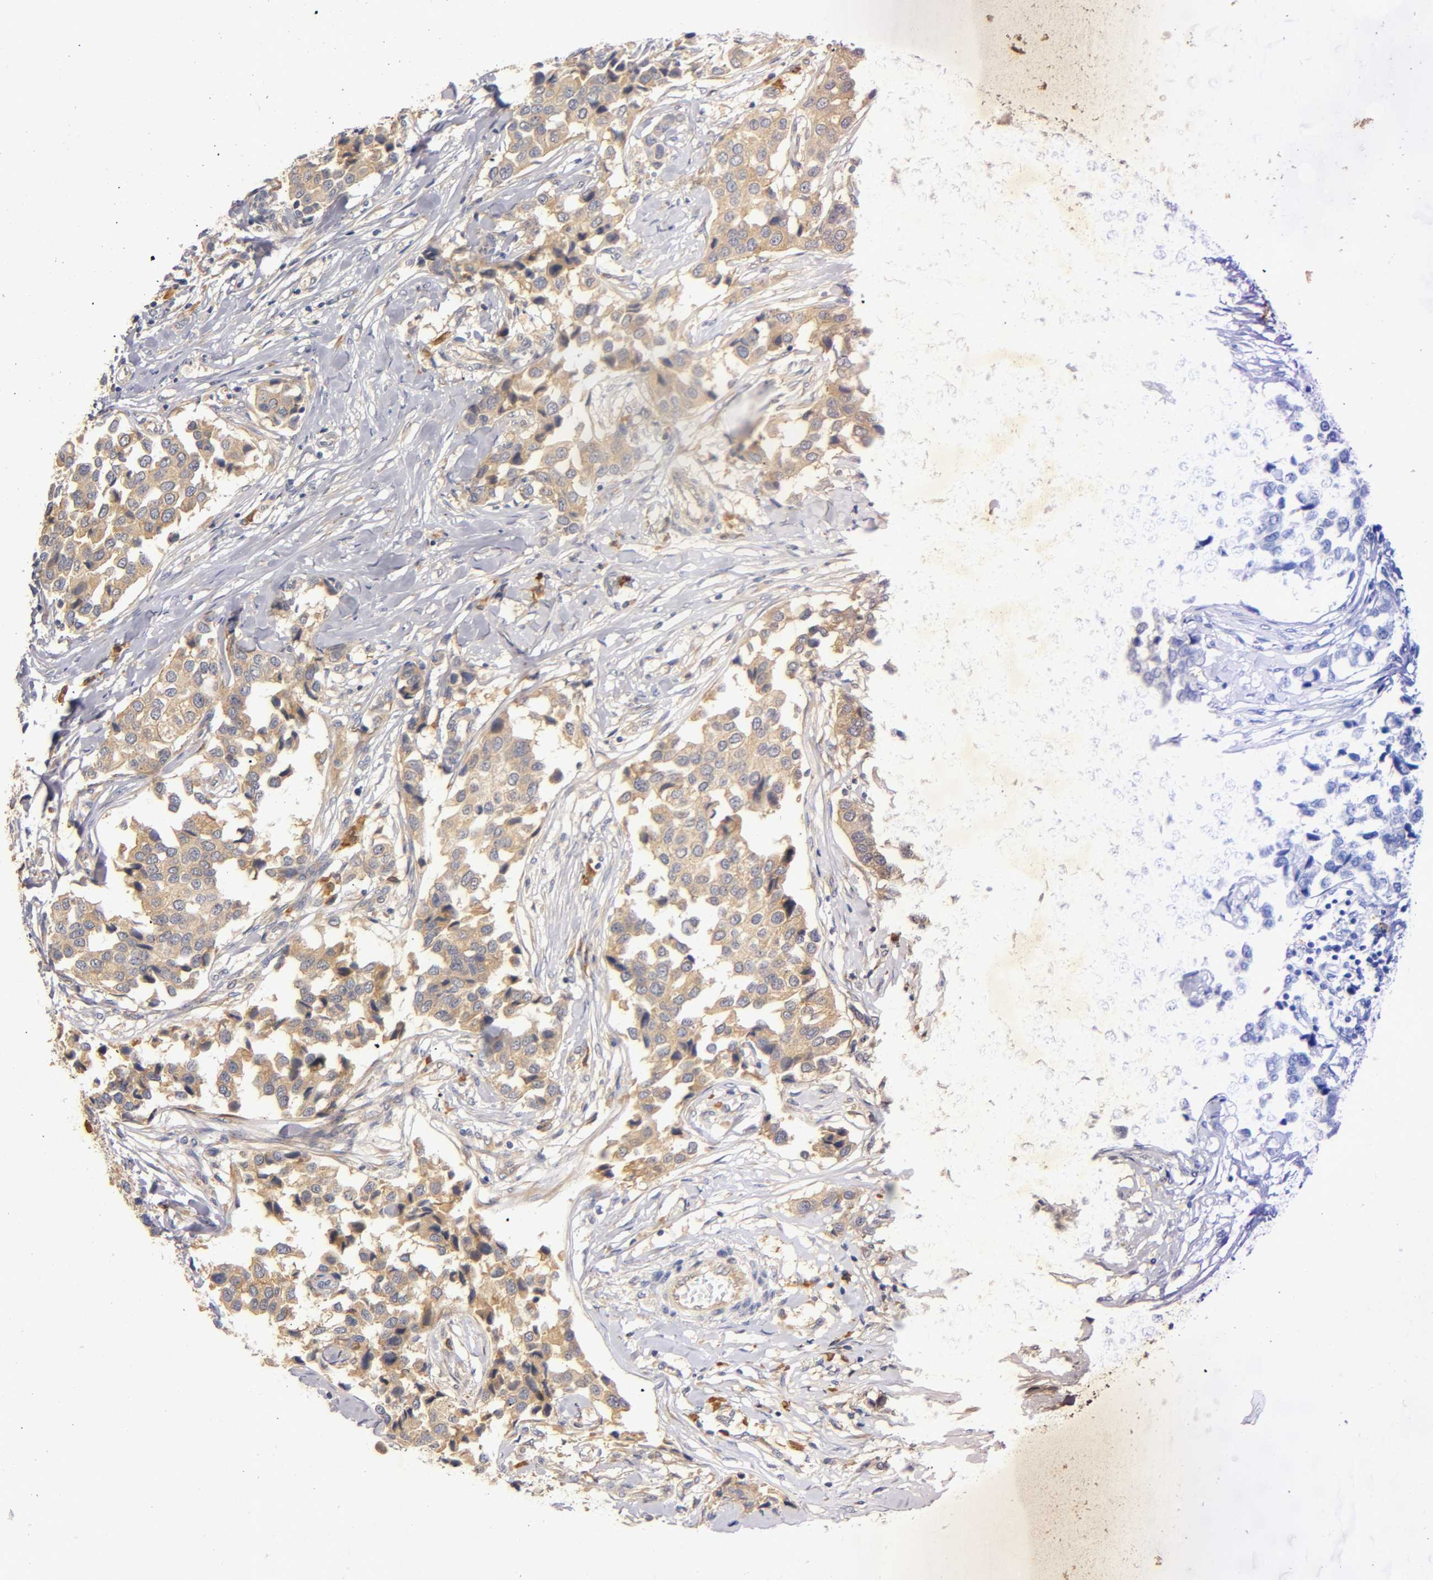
{"staining": {"intensity": "moderate", "quantity": ">75%", "location": "cytoplasmic/membranous"}, "tissue": "breast cancer", "cell_type": "Tumor cells", "image_type": "cancer", "snomed": [{"axis": "morphology", "description": "Duct carcinoma"}, {"axis": "topography", "description": "Breast"}], "caption": "A high-resolution histopathology image shows immunohistochemistry (IHC) staining of breast invasive ductal carcinoma, which exhibits moderate cytoplasmic/membranous expression in about >75% of tumor cells.", "gene": "RPS29", "patient": {"sex": "female", "age": 80}}